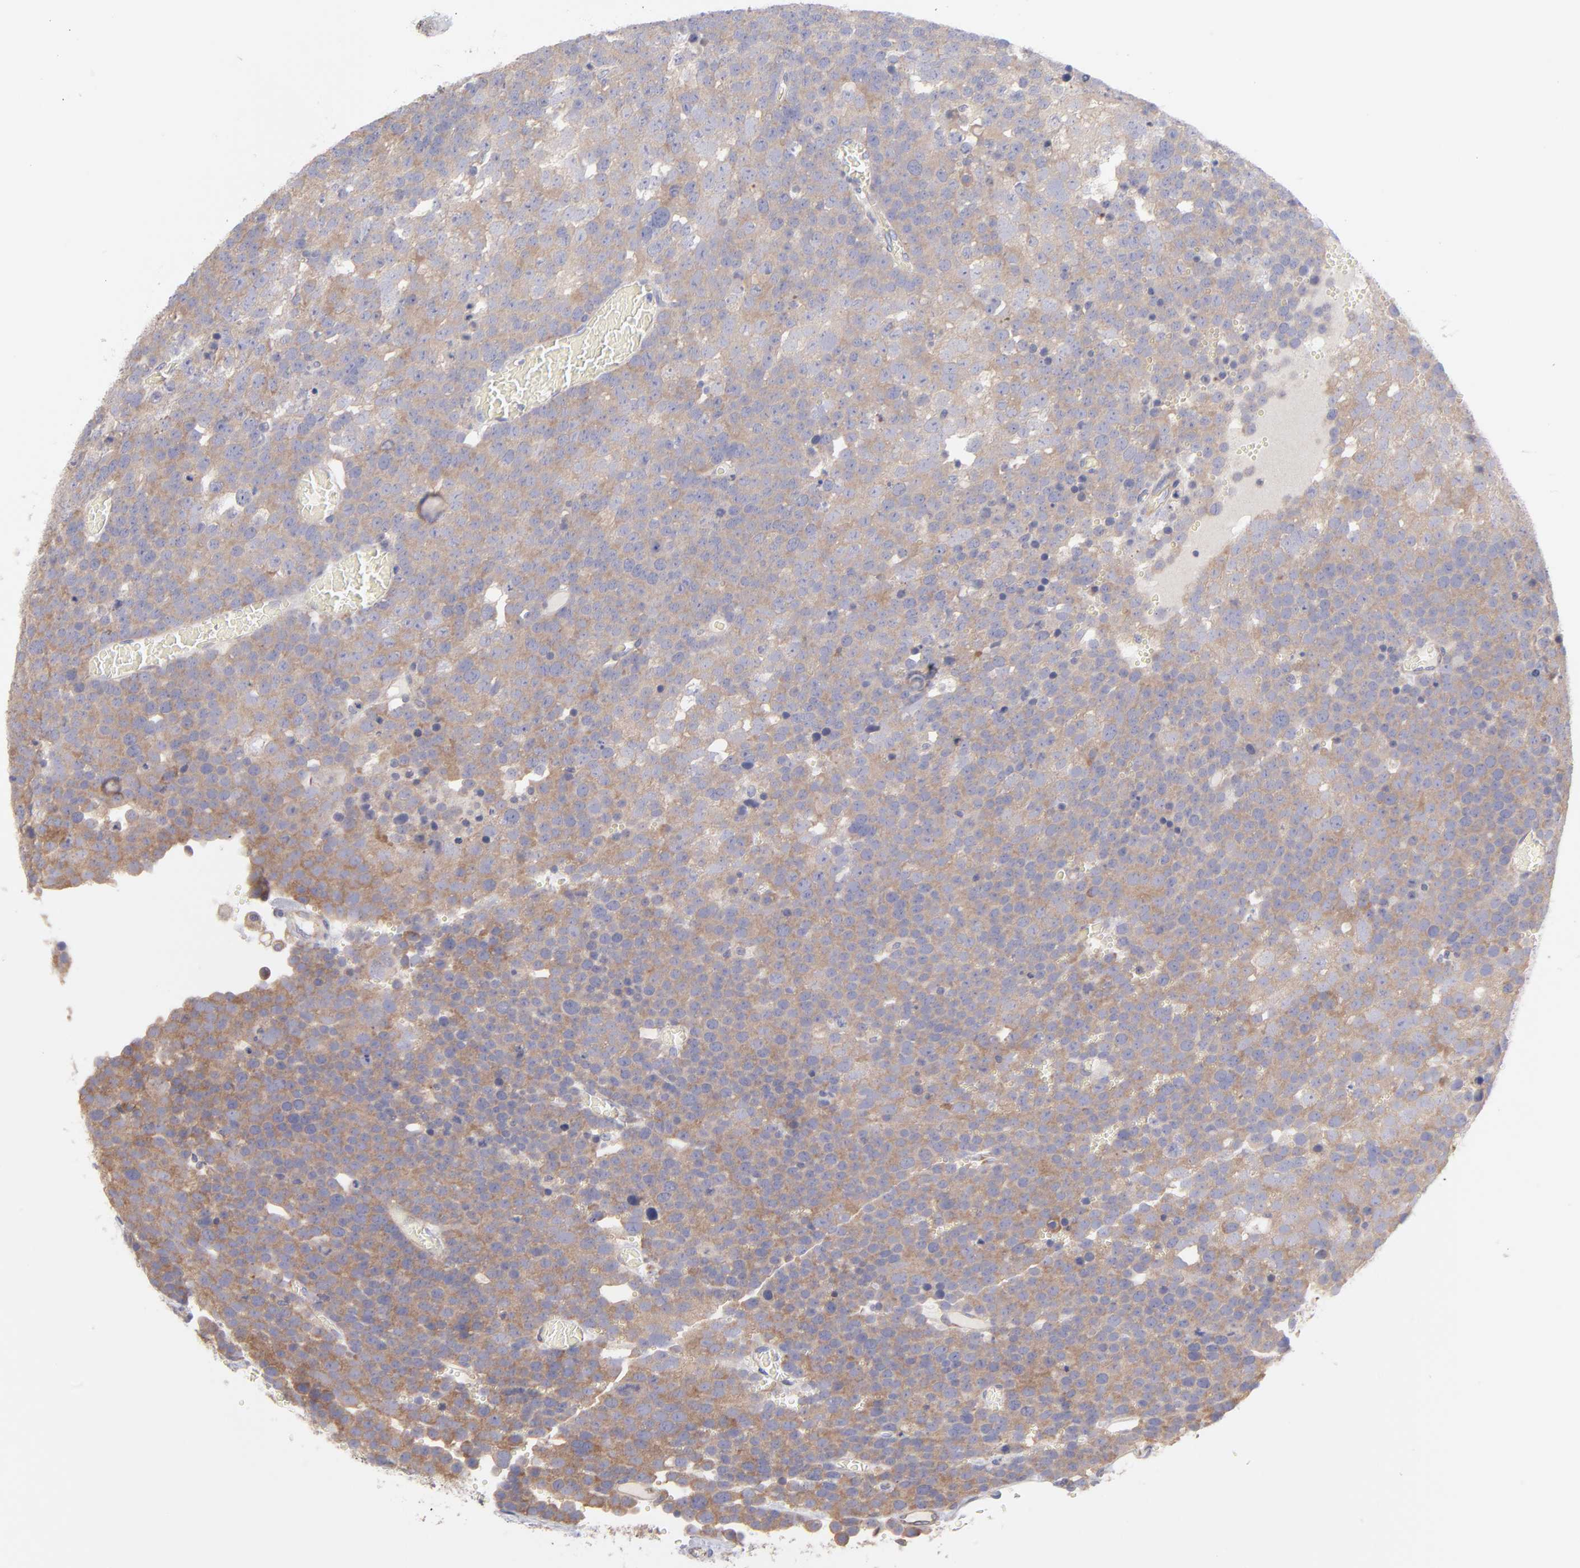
{"staining": {"intensity": "weak", "quantity": ">75%", "location": "cytoplasmic/membranous"}, "tissue": "testis cancer", "cell_type": "Tumor cells", "image_type": "cancer", "snomed": [{"axis": "morphology", "description": "Seminoma, NOS"}, {"axis": "topography", "description": "Testis"}], "caption": "Immunohistochemistry staining of testis cancer, which displays low levels of weak cytoplasmic/membranous positivity in about >75% of tumor cells indicating weak cytoplasmic/membranous protein expression. The staining was performed using DAB (brown) for protein detection and nuclei were counterstained in hematoxylin (blue).", "gene": "RPLP0", "patient": {"sex": "male", "age": 71}}